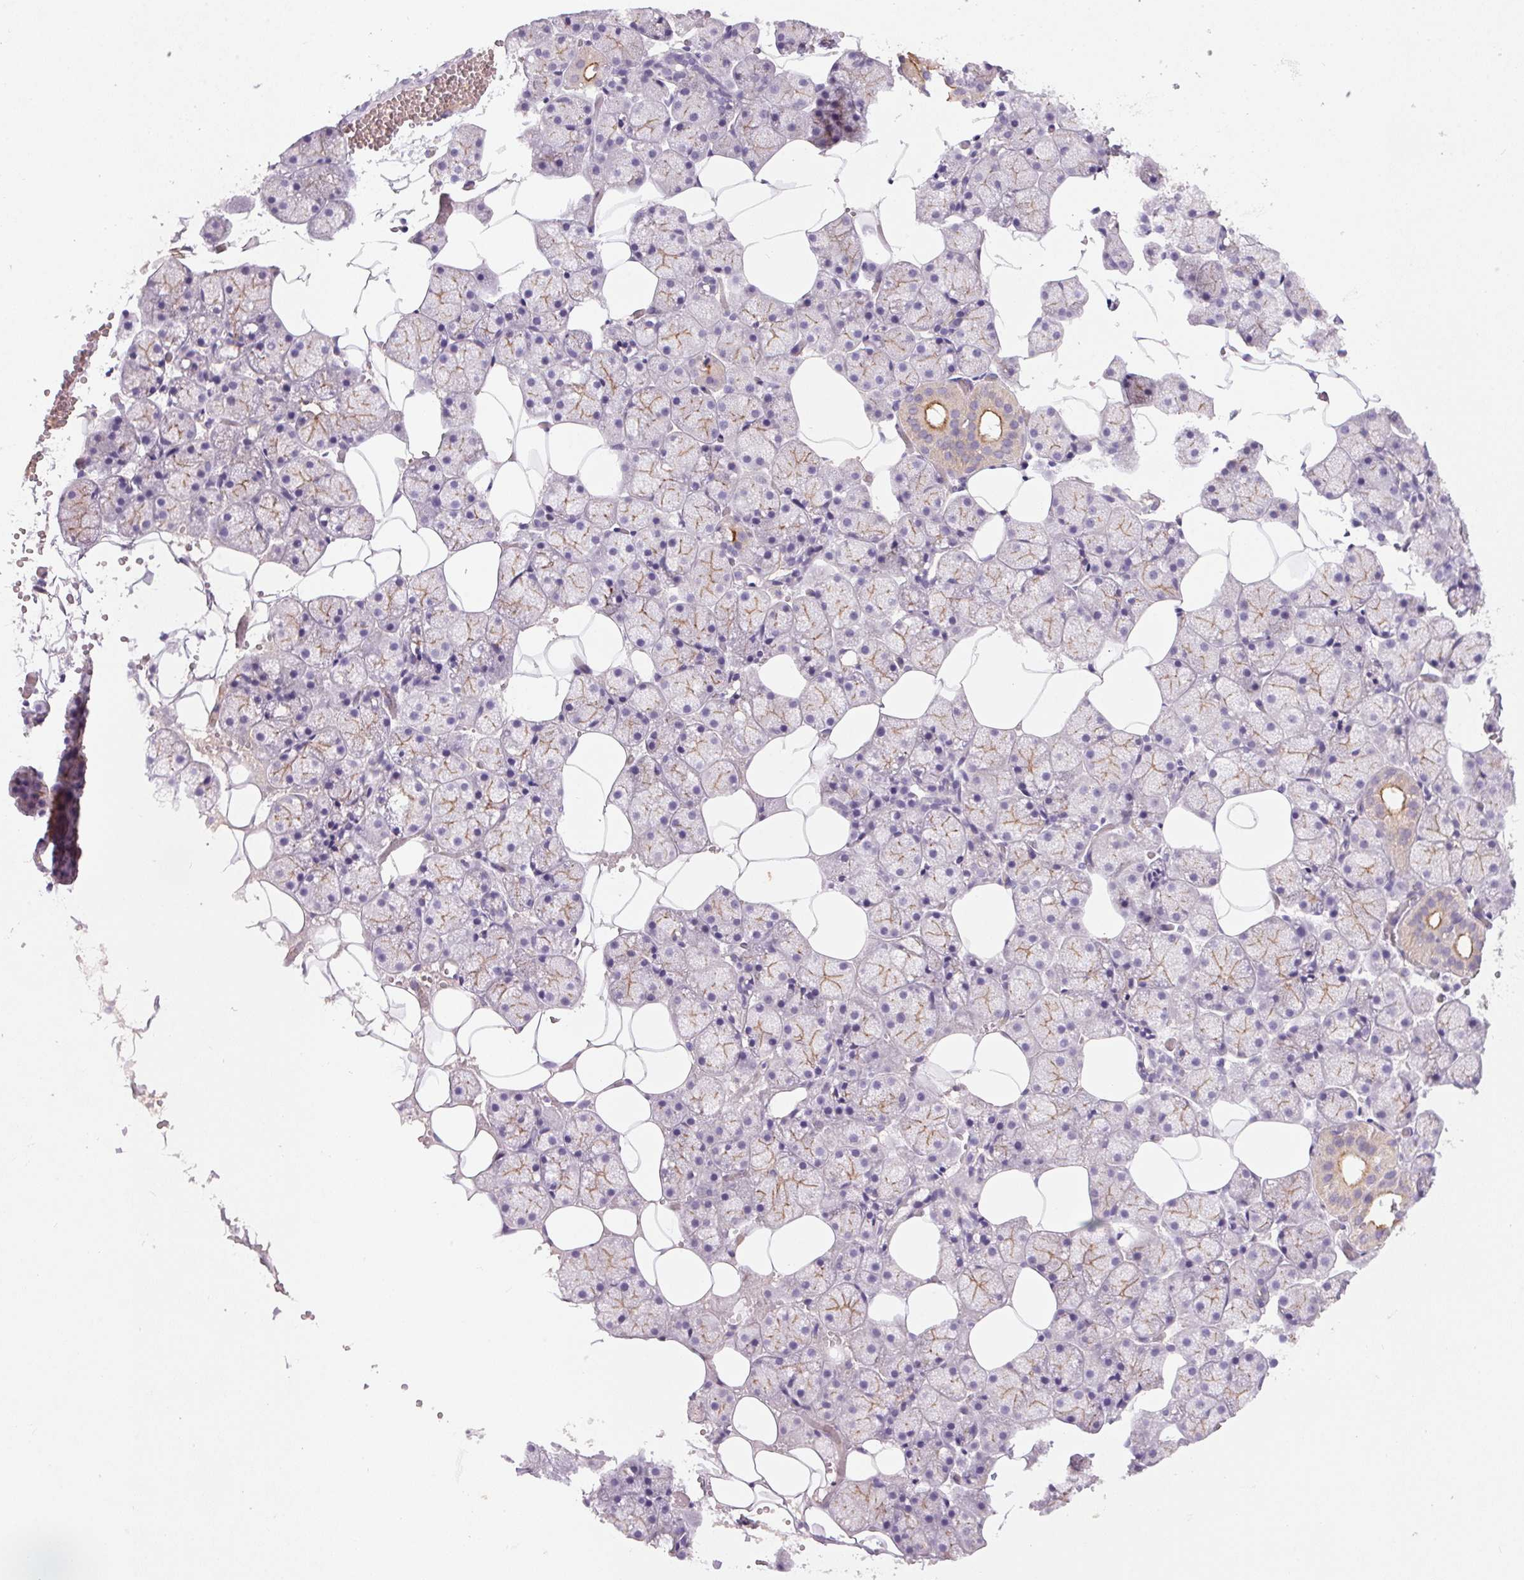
{"staining": {"intensity": "weak", "quantity": "25%-75%", "location": "cytoplasmic/membranous"}, "tissue": "salivary gland", "cell_type": "Glandular cells", "image_type": "normal", "snomed": [{"axis": "morphology", "description": "Normal tissue, NOS"}, {"axis": "topography", "description": "Salivary gland"}], "caption": "About 25%-75% of glandular cells in unremarkable salivary gland demonstrate weak cytoplasmic/membranous protein expression as visualized by brown immunohistochemical staining.", "gene": "APOC4", "patient": {"sex": "male", "age": 38}}